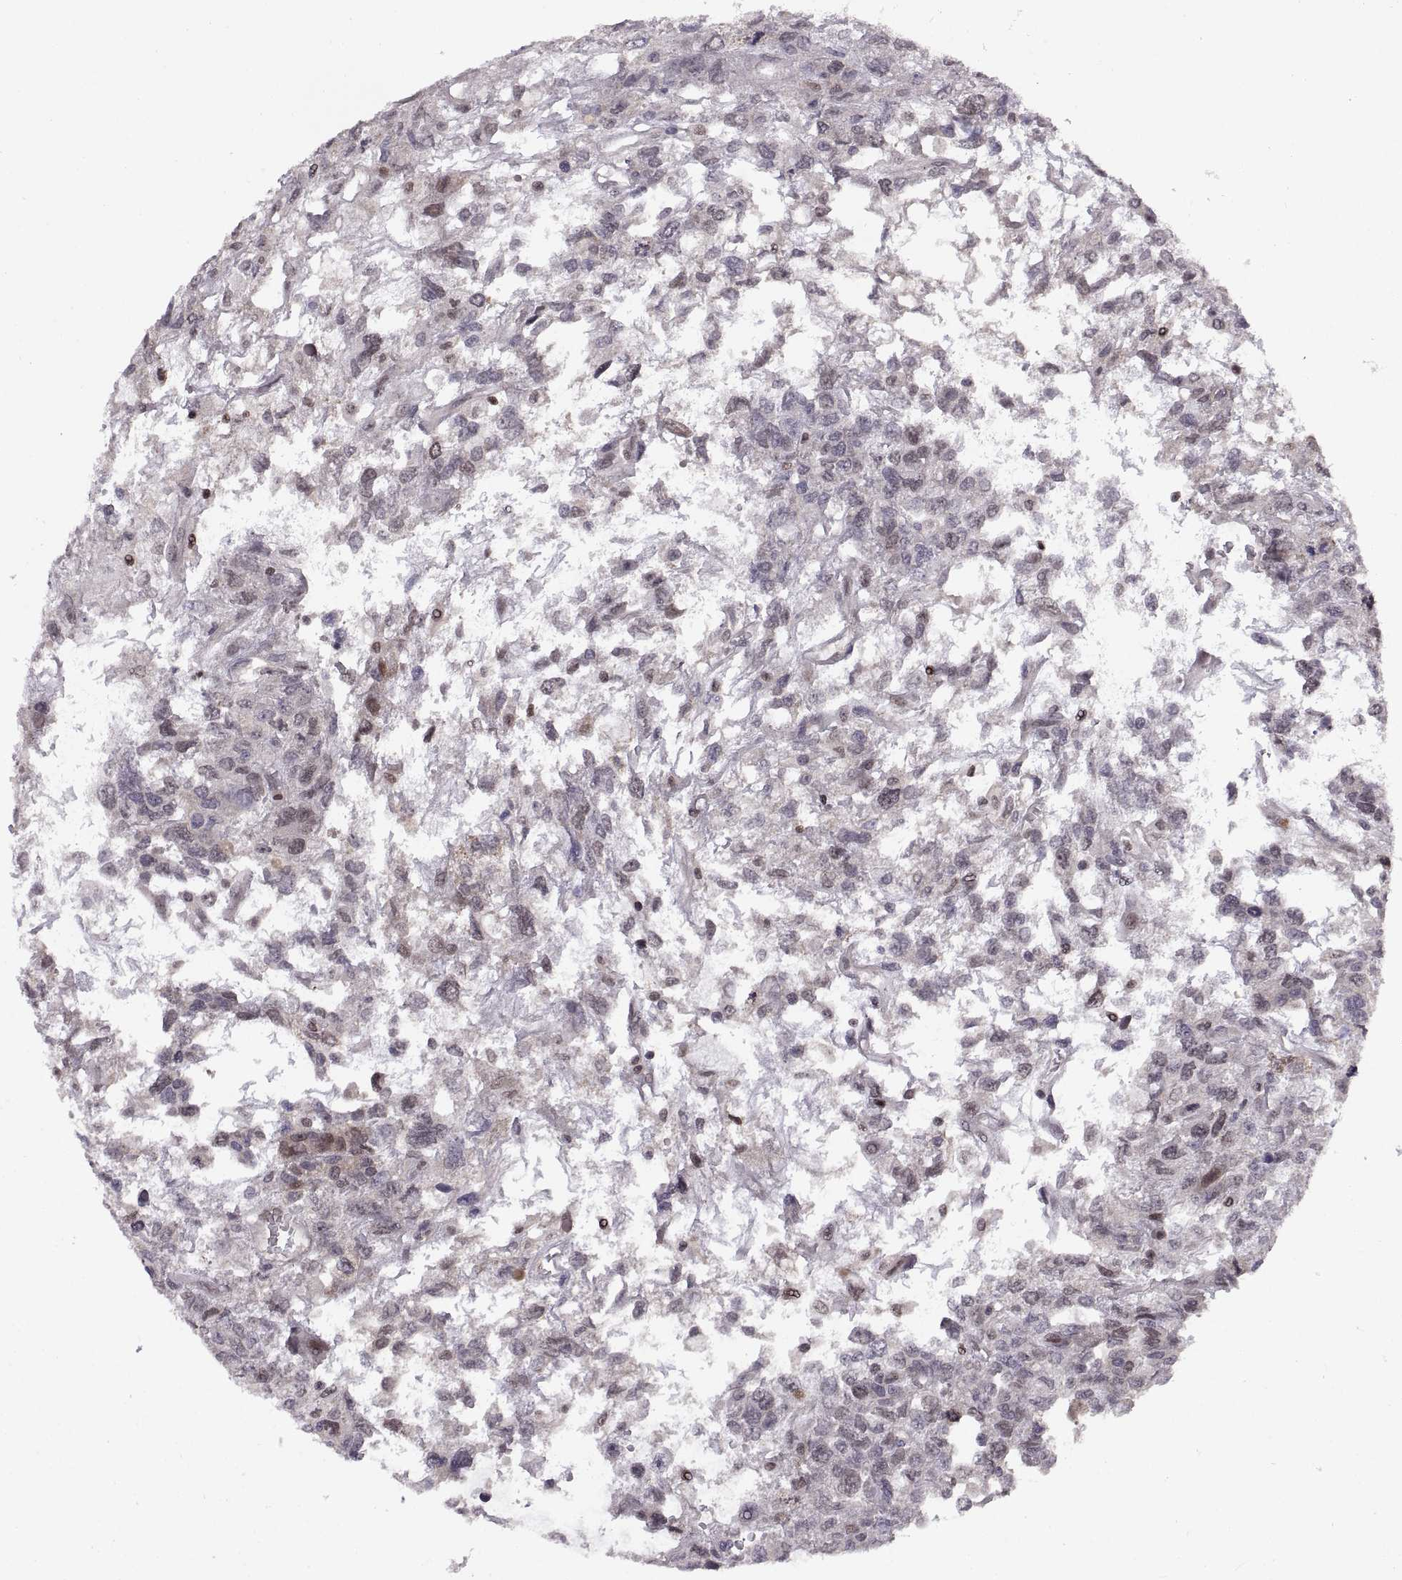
{"staining": {"intensity": "weak", "quantity": "25%-75%", "location": "nuclear"}, "tissue": "testis cancer", "cell_type": "Tumor cells", "image_type": "cancer", "snomed": [{"axis": "morphology", "description": "Seminoma, NOS"}, {"axis": "topography", "description": "Testis"}], "caption": "A brown stain shows weak nuclear staining of a protein in seminoma (testis) tumor cells.", "gene": "CHFR", "patient": {"sex": "male", "age": 52}}